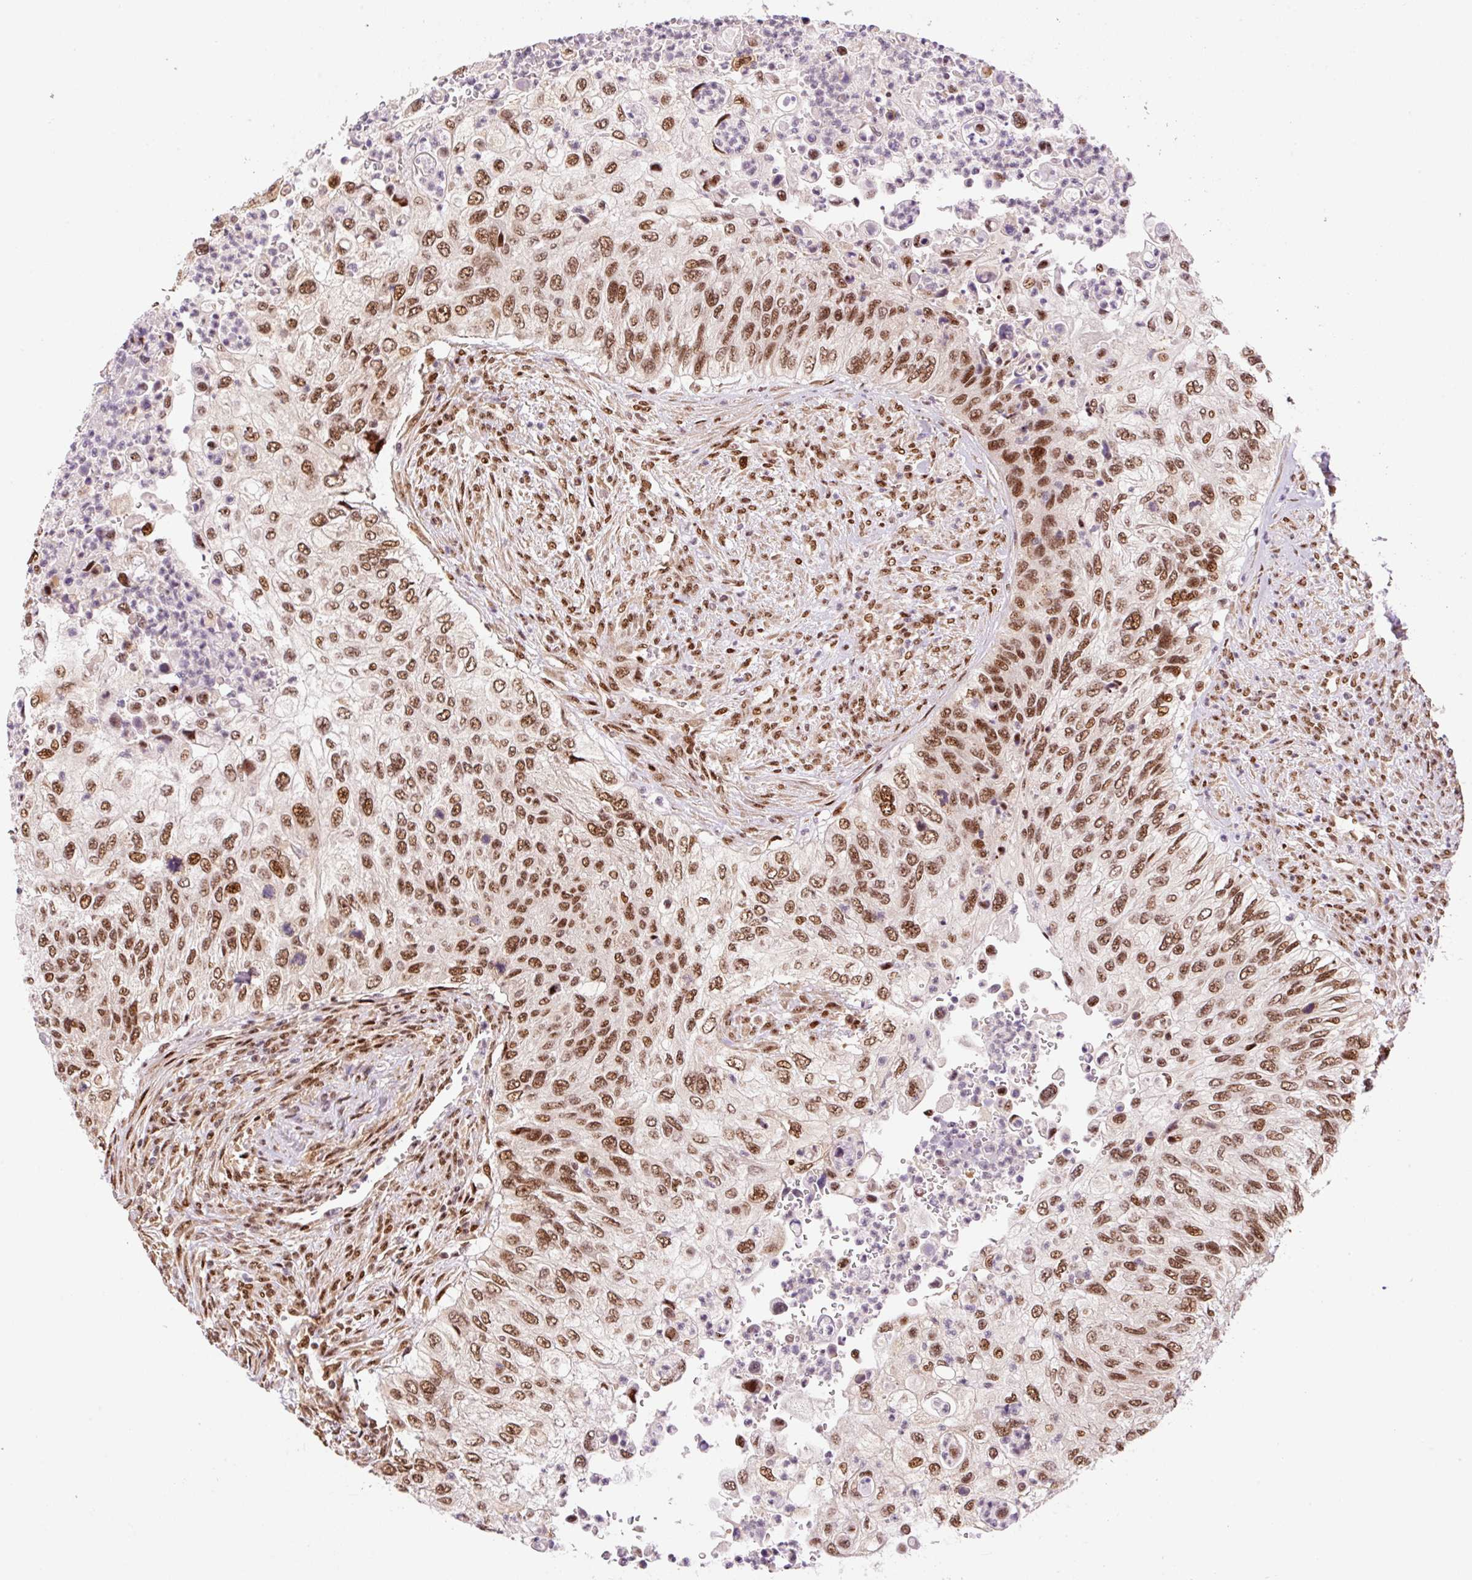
{"staining": {"intensity": "moderate", "quantity": ">75%", "location": "nuclear"}, "tissue": "urothelial cancer", "cell_type": "Tumor cells", "image_type": "cancer", "snomed": [{"axis": "morphology", "description": "Urothelial carcinoma, High grade"}, {"axis": "topography", "description": "Urinary bladder"}], "caption": "Urothelial cancer was stained to show a protein in brown. There is medium levels of moderate nuclear positivity in about >75% of tumor cells.", "gene": "INTS8", "patient": {"sex": "female", "age": 60}}